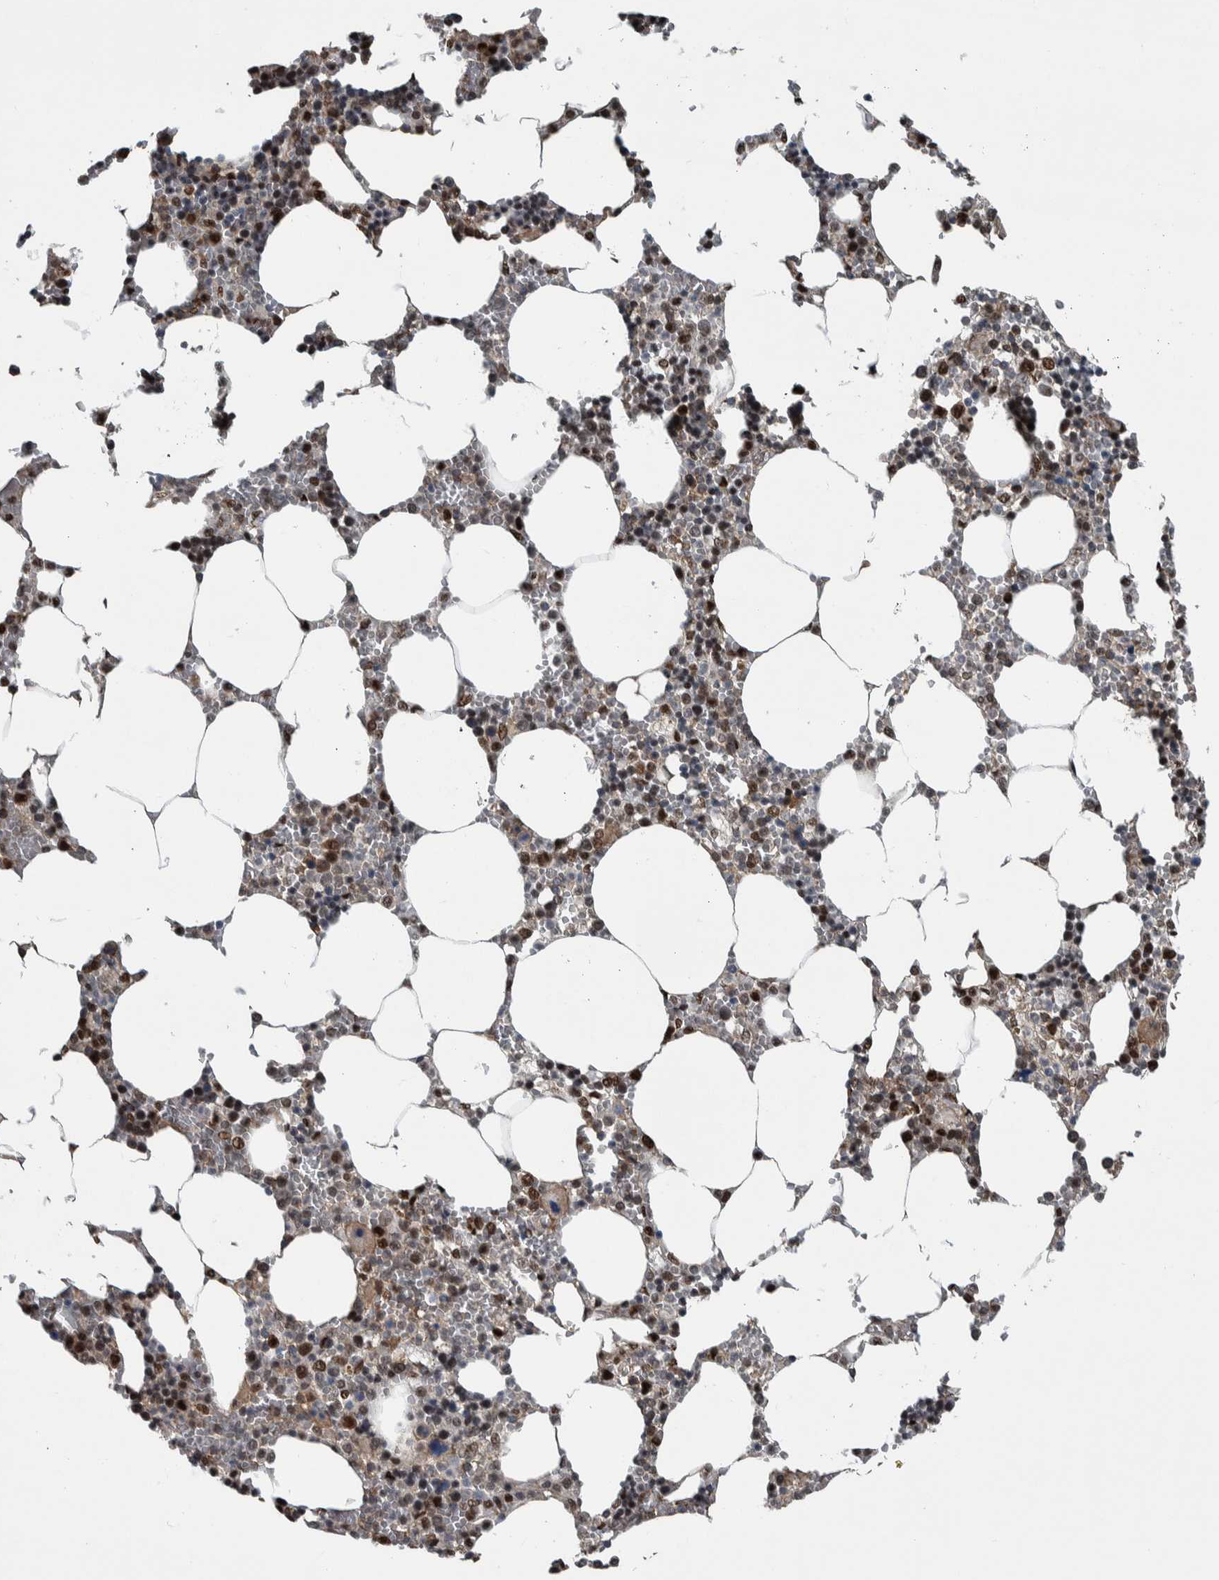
{"staining": {"intensity": "strong", "quantity": ">75%", "location": "nuclear"}, "tissue": "bone marrow", "cell_type": "Hematopoietic cells", "image_type": "normal", "snomed": [{"axis": "morphology", "description": "Normal tissue, NOS"}, {"axis": "topography", "description": "Bone marrow"}], "caption": "The image reveals immunohistochemical staining of benign bone marrow. There is strong nuclear expression is identified in about >75% of hematopoietic cells.", "gene": "FAM135B", "patient": {"sex": "male", "age": 70}}